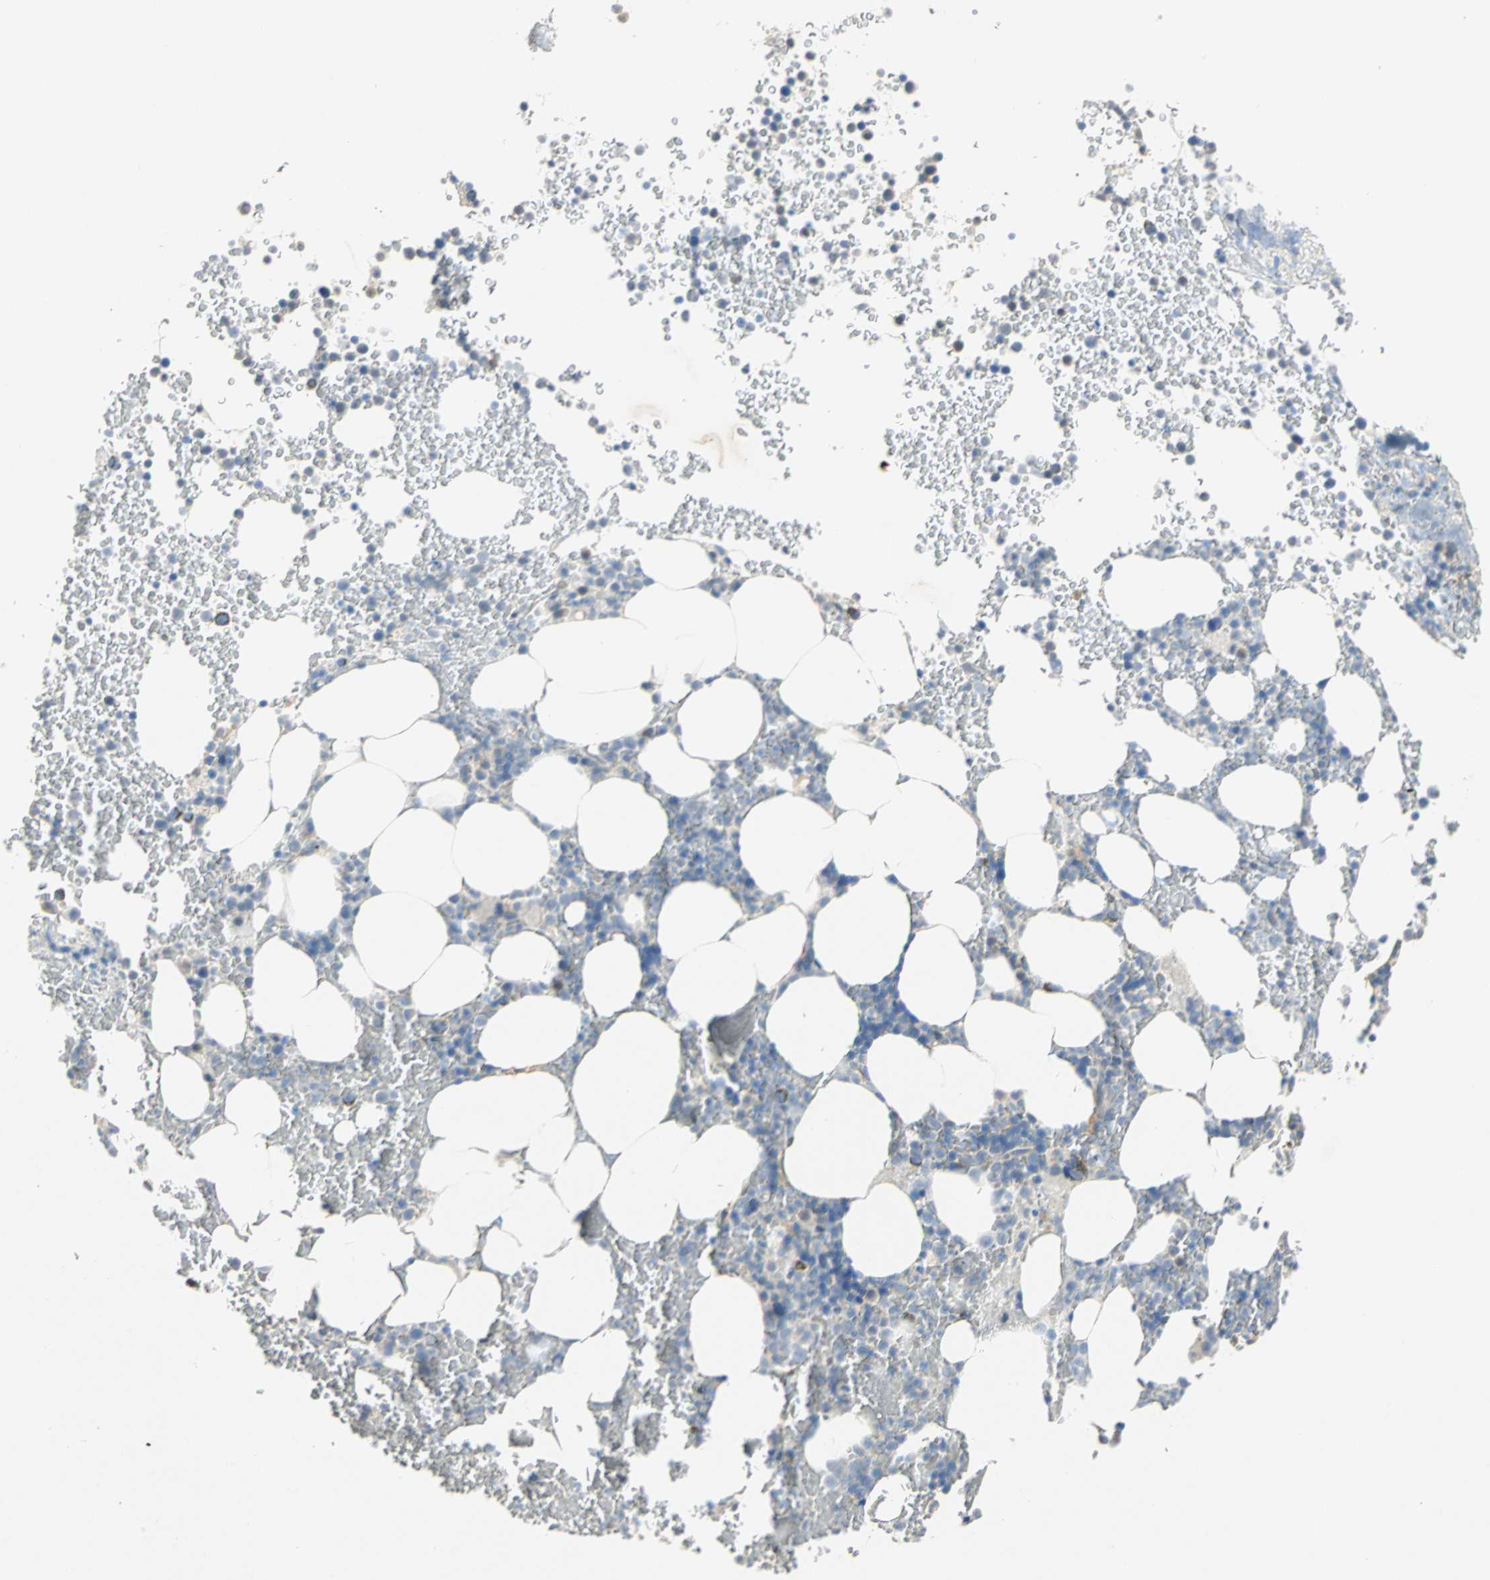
{"staining": {"intensity": "negative", "quantity": "none", "location": "none"}, "tissue": "bone marrow", "cell_type": "Hematopoietic cells", "image_type": "normal", "snomed": [{"axis": "morphology", "description": "Normal tissue, NOS"}, {"axis": "topography", "description": "Bone marrow"}], "caption": "Hematopoietic cells show no significant positivity in normal bone marrow. (DAB immunohistochemistry, high magnification).", "gene": "IL17RB", "patient": {"sex": "female", "age": 66}}